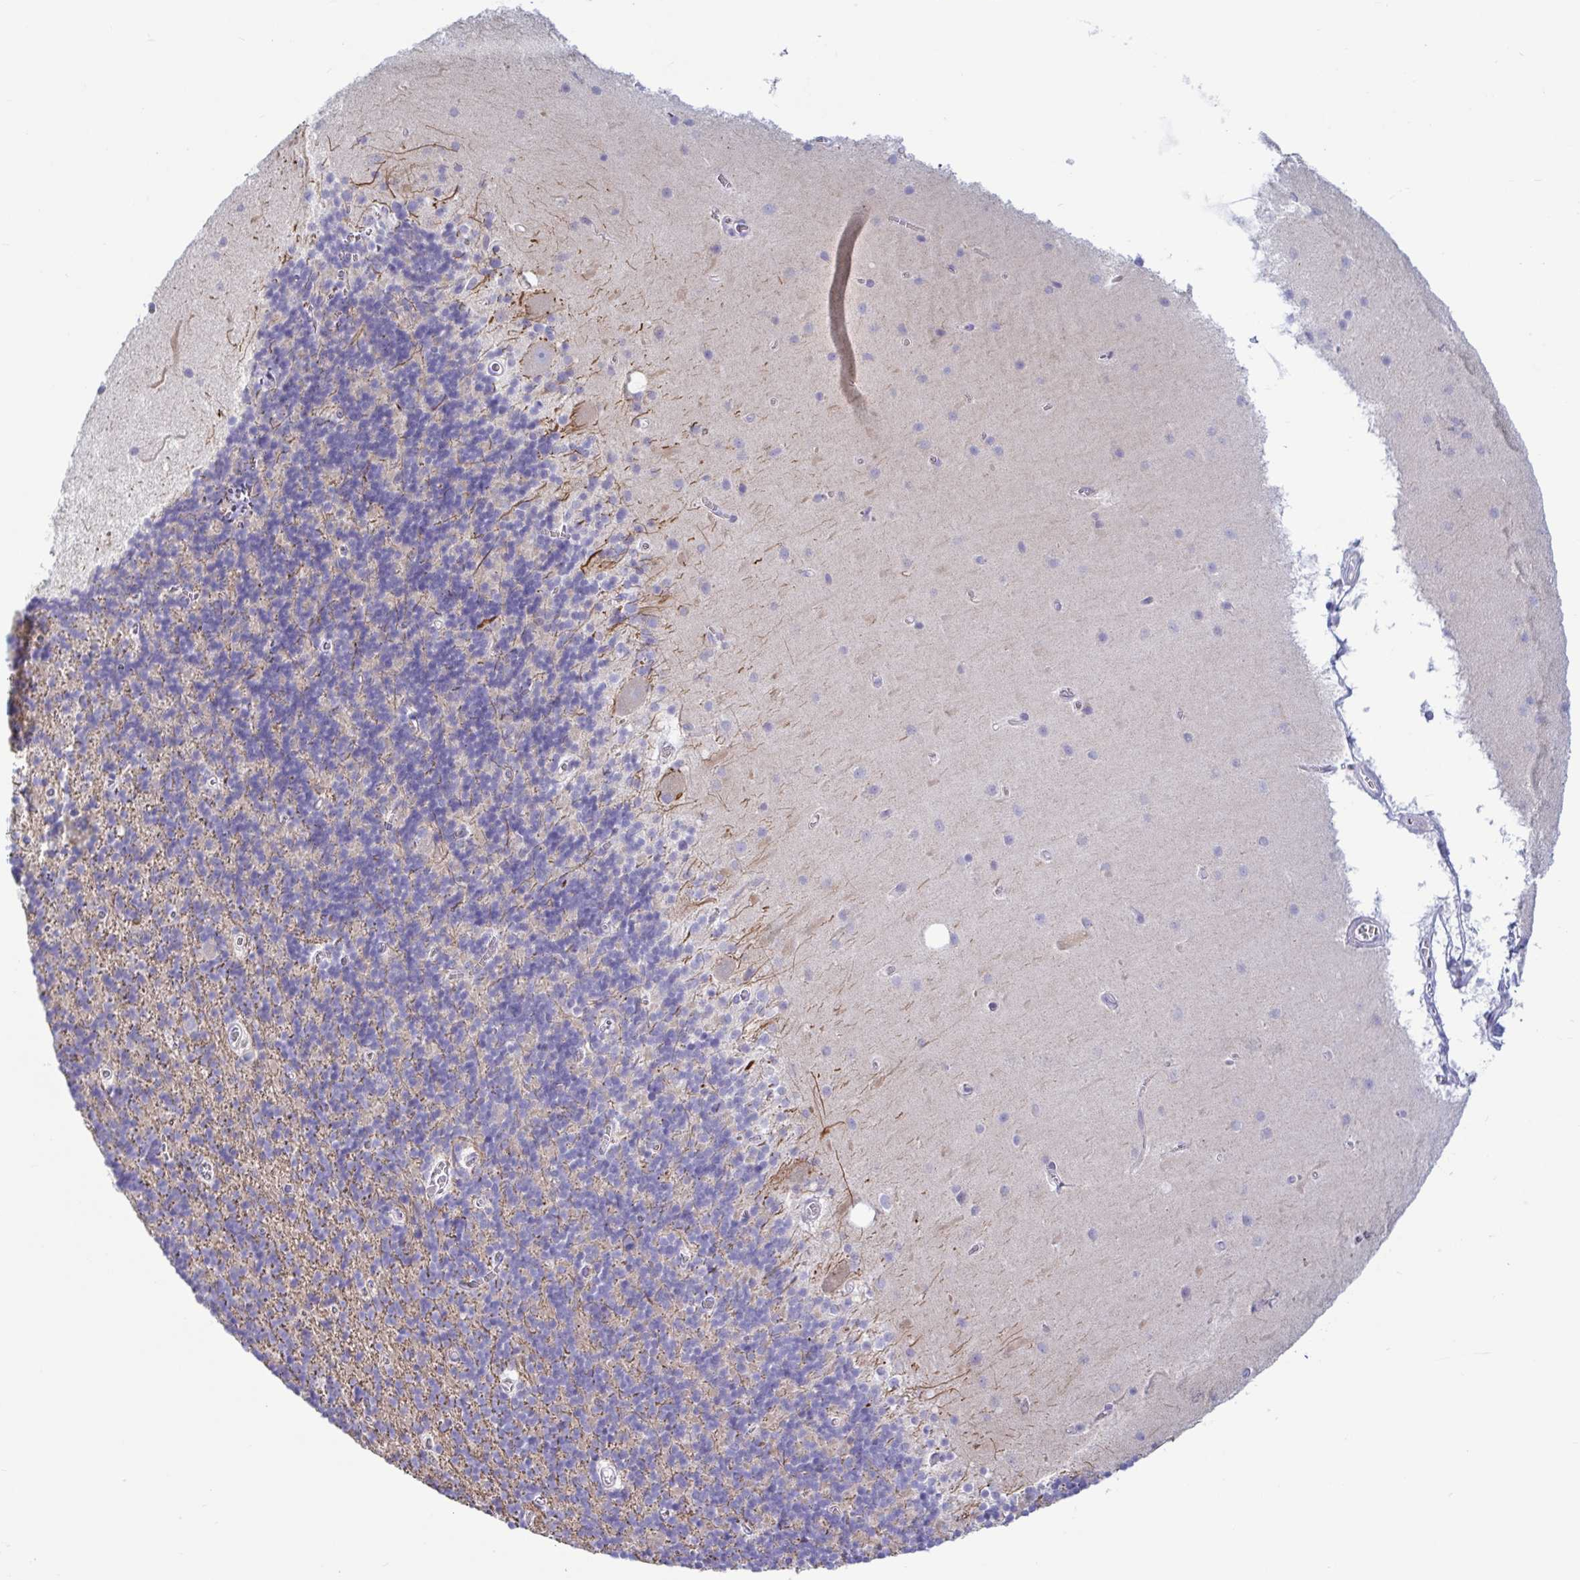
{"staining": {"intensity": "negative", "quantity": "none", "location": "none"}, "tissue": "cerebellum", "cell_type": "Cells in granular layer", "image_type": "normal", "snomed": [{"axis": "morphology", "description": "Normal tissue, NOS"}, {"axis": "topography", "description": "Cerebellum"}], "caption": "High power microscopy histopathology image of an immunohistochemistry photomicrograph of benign cerebellum, revealing no significant staining in cells in granular layer.", "gene": "TNNI2", "patient": {"sex": "male", "age": 70}}